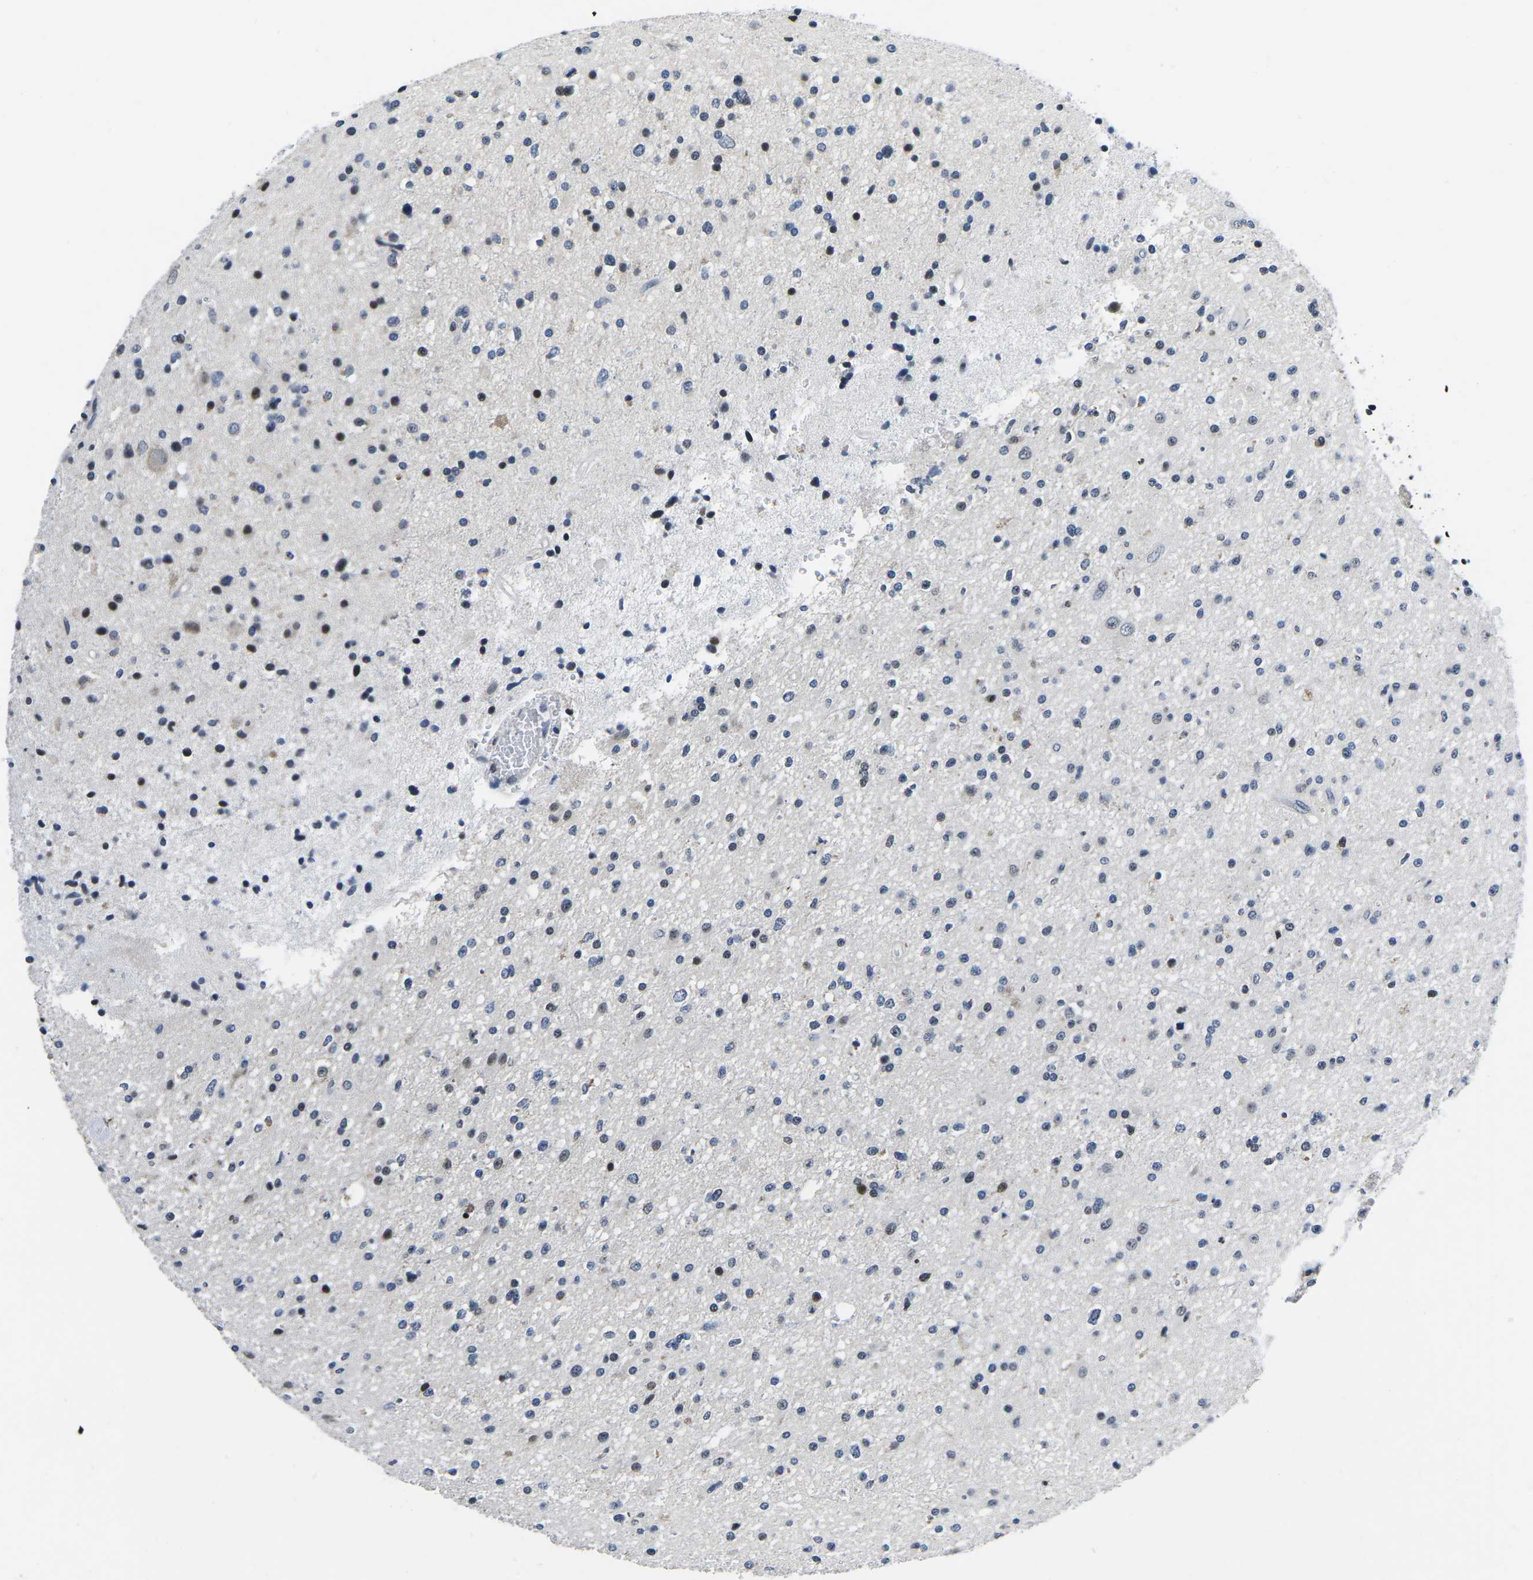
{"staining": {"intensity": "moderate", "quantity": "<25%", "location": "nuclear"}, "tissue": "glioma", "cell_type": "Tumor cells", "image_type": "cancer", "snomed": [{"axis": "morphology", "description": "Glioma, malignant, High grade"}, {"axis": "topography", "description": "Brain"}], "caption": "Immunohistochemistry (IHC) of human malignant glioma (high-grade) shows low levels of moderate nuclear staining in about <25% of tumor cells. The staining was performed using DAB to visualize the protein expression in brown, while the nuclei were stained in blue with hematoxylin (Magnification: 20x).", "gene": "CDC73", "patient": {"sex": "male", "age": 33}}